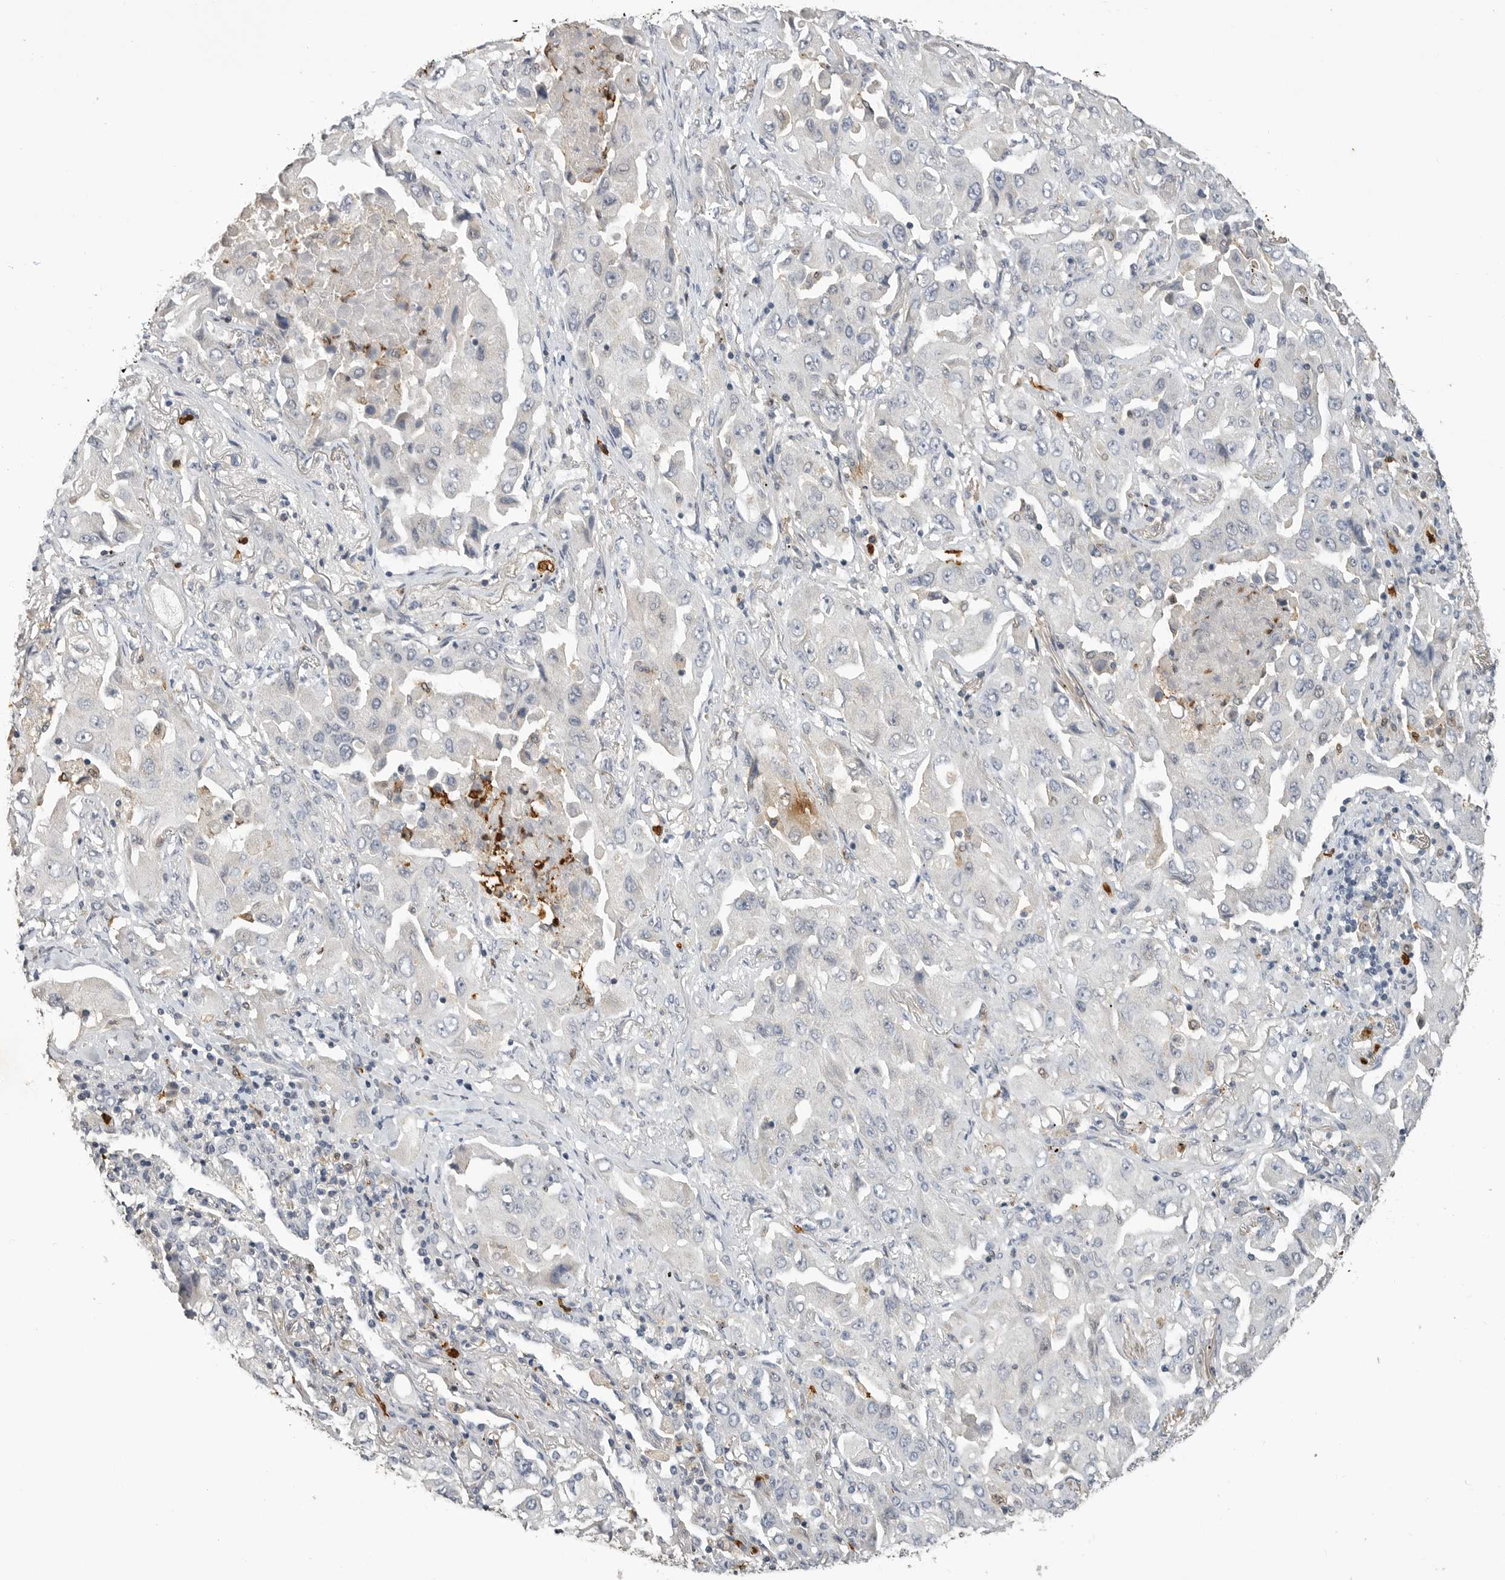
{"staining": {"intensity": "negative", "quantity": "none", "location": "none"}, "tissue": "lung cancer", "cell_type": "Tumor cells", "image_type": "cancer", "snomed": [{"axis": "morphology", "description": "Adenocarcinoma, NOS"}, {"axis": "topography", "description": "Lung"}], "caption": "There is no significant expression in tumor cells of adenocarcinoma (lung).", "gene": "LTBR", "patient": {"sex": "female", "age": 65}}